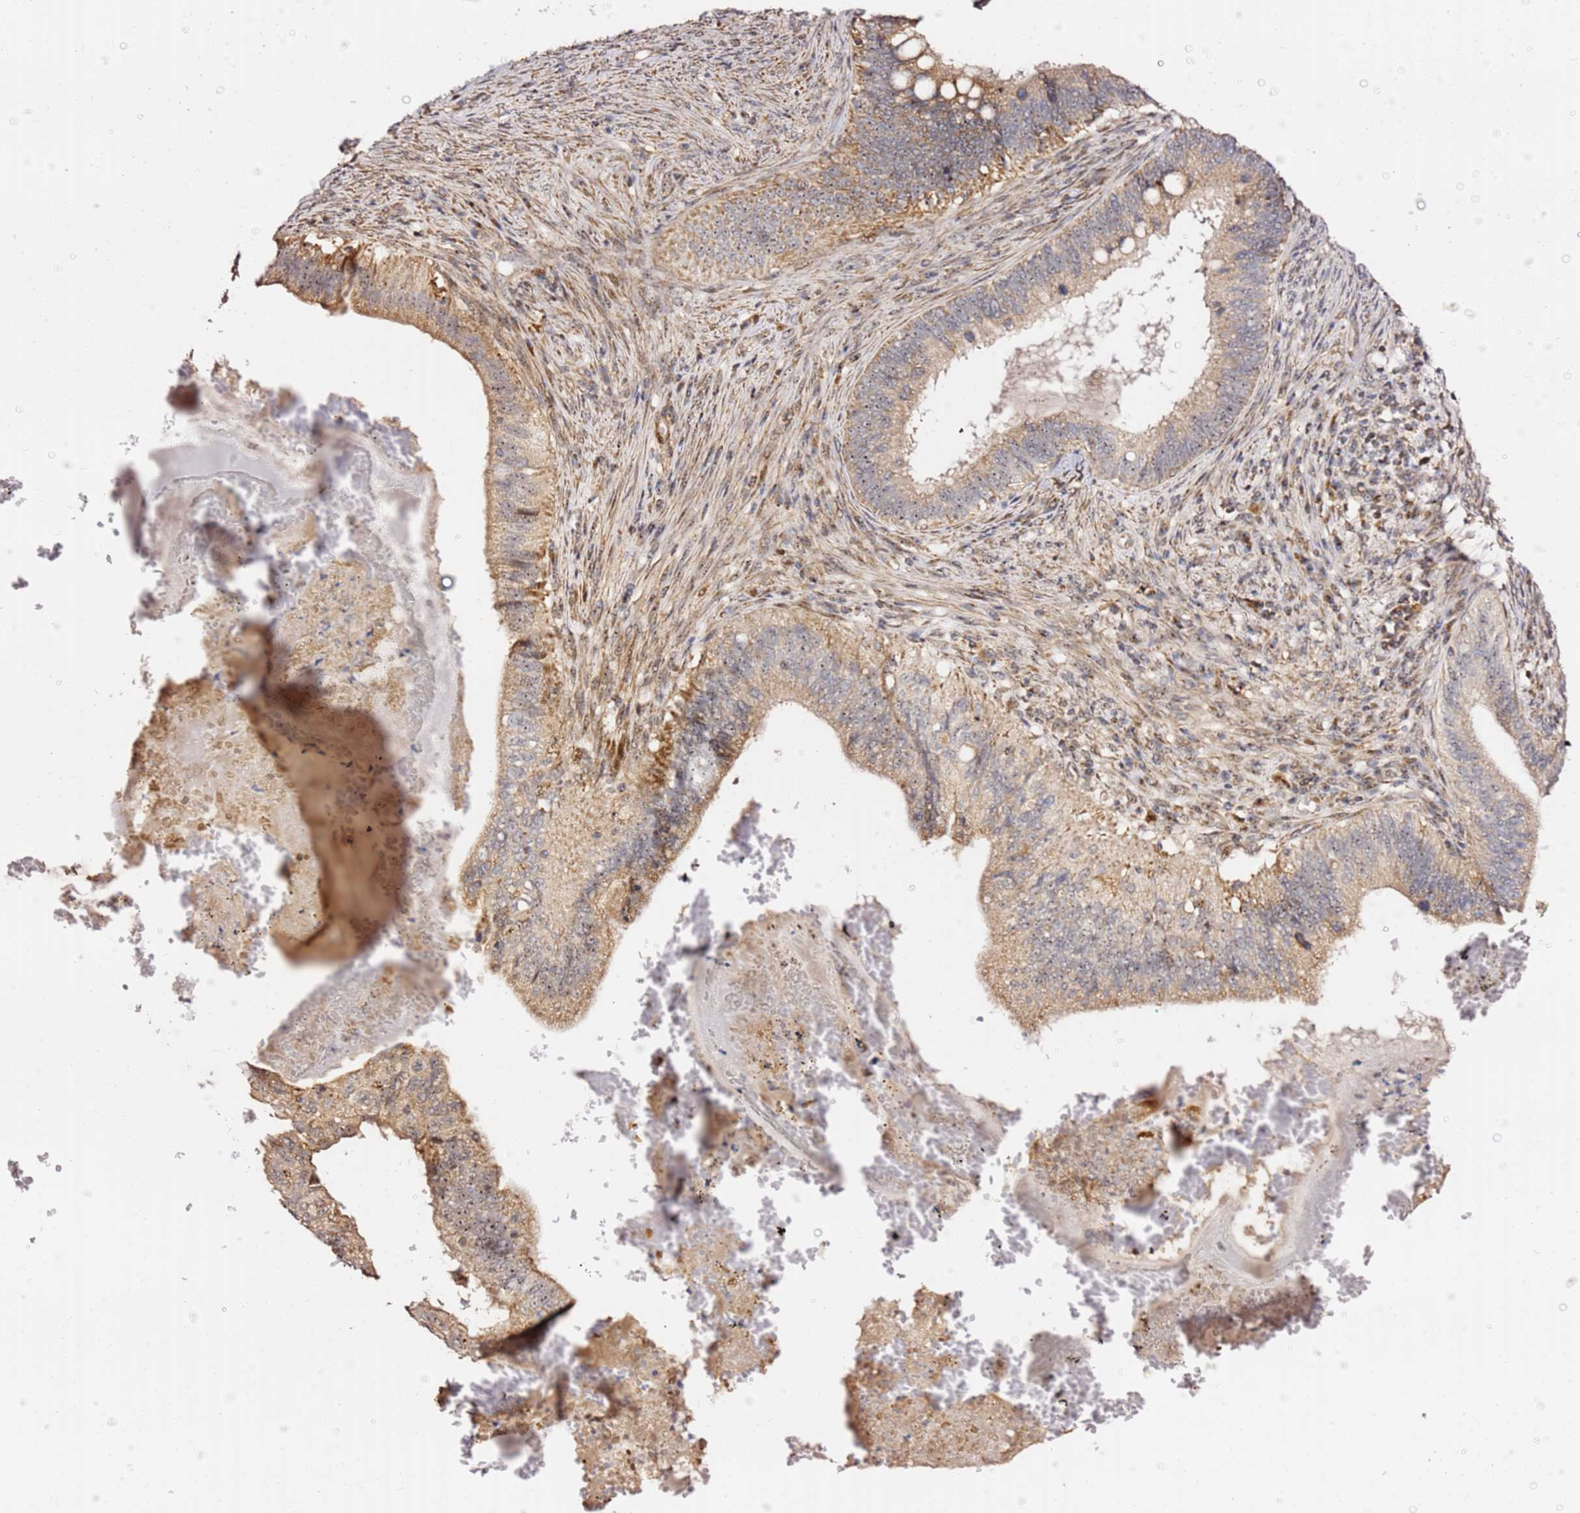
{"staining": {"intensity": "moderate", "quantity": "25%-75%", "location": "cytoplasmic/membranous,nuclear"}, "tissue": "cervical cancer", "cell_type": "Tumor cells", "image_type": "cancer", "snomed": [{"axis": "morphology", "description": "Adenocarcinoma, NOS"}, {"axis": "topography", "description": "Cervix"}], "caption": "The image reveals staining of cervical adenocarcinoma, revealing moderate cytoplasmic/membranous and nuclear protein staining (brown color) within tumor cells.", "gene": "KIF25", "patient": {"sex": "female", "age": 42}}